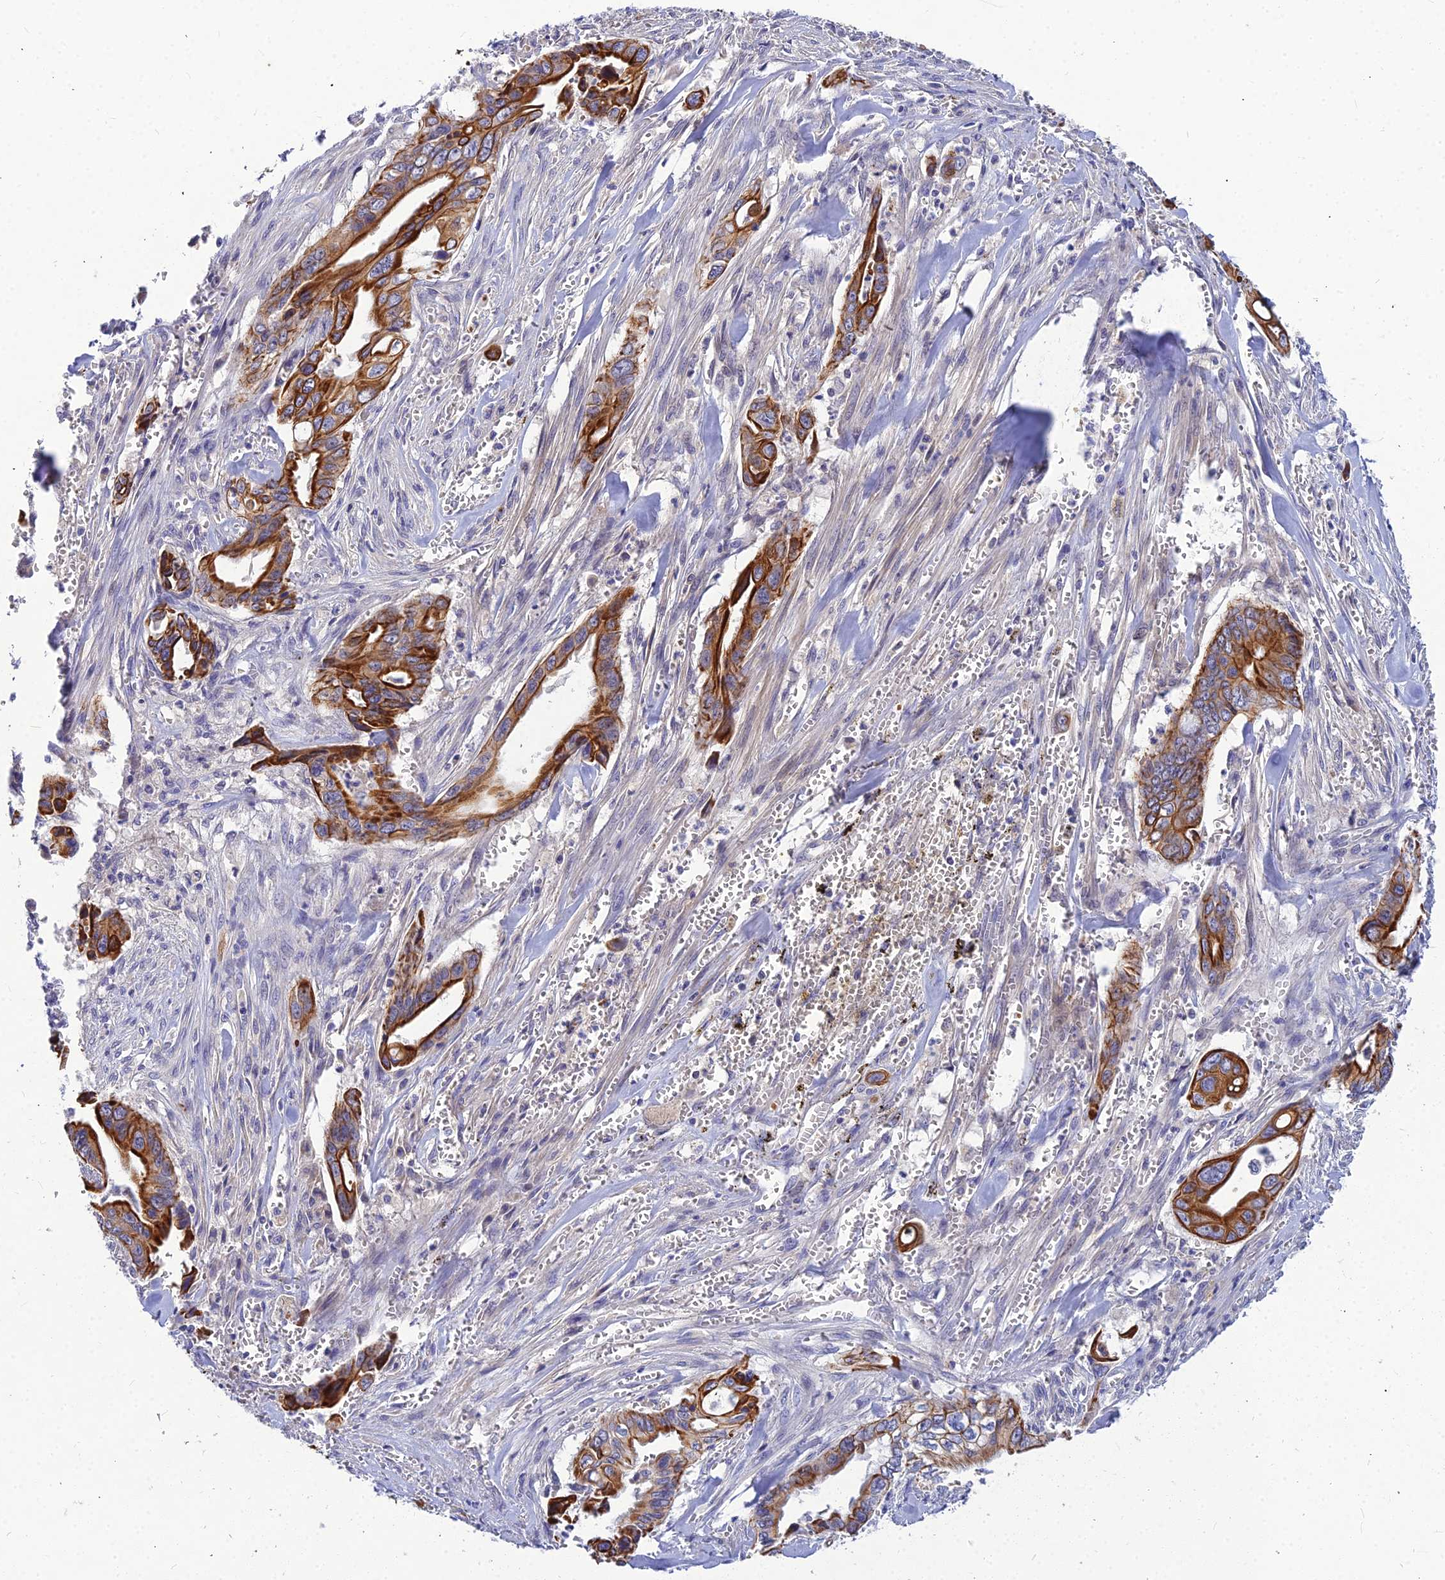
{"staining": {"intensity": "strong", "quantity": ">75%", "location": "cytoplasmic/membranous"}, "tissue": "pancreatic cancer", "cell_type": "Tumor cells", "image_type": "cancer", "snomed": [{"axis": "morphology", "description": "Adenocarcinoma, NOS"}, {"axis": "topography", "description": "Pancreas"}], "caption": "A photomicrograph showing strong cytoplasmic/membranous positivity in approximately >75% of tumor cells in pancreatic cancer, as visualized by brown immunohistochemical staining.", "gene": "DMRTA1", "patient": {"sex": "male", "age": 59}}